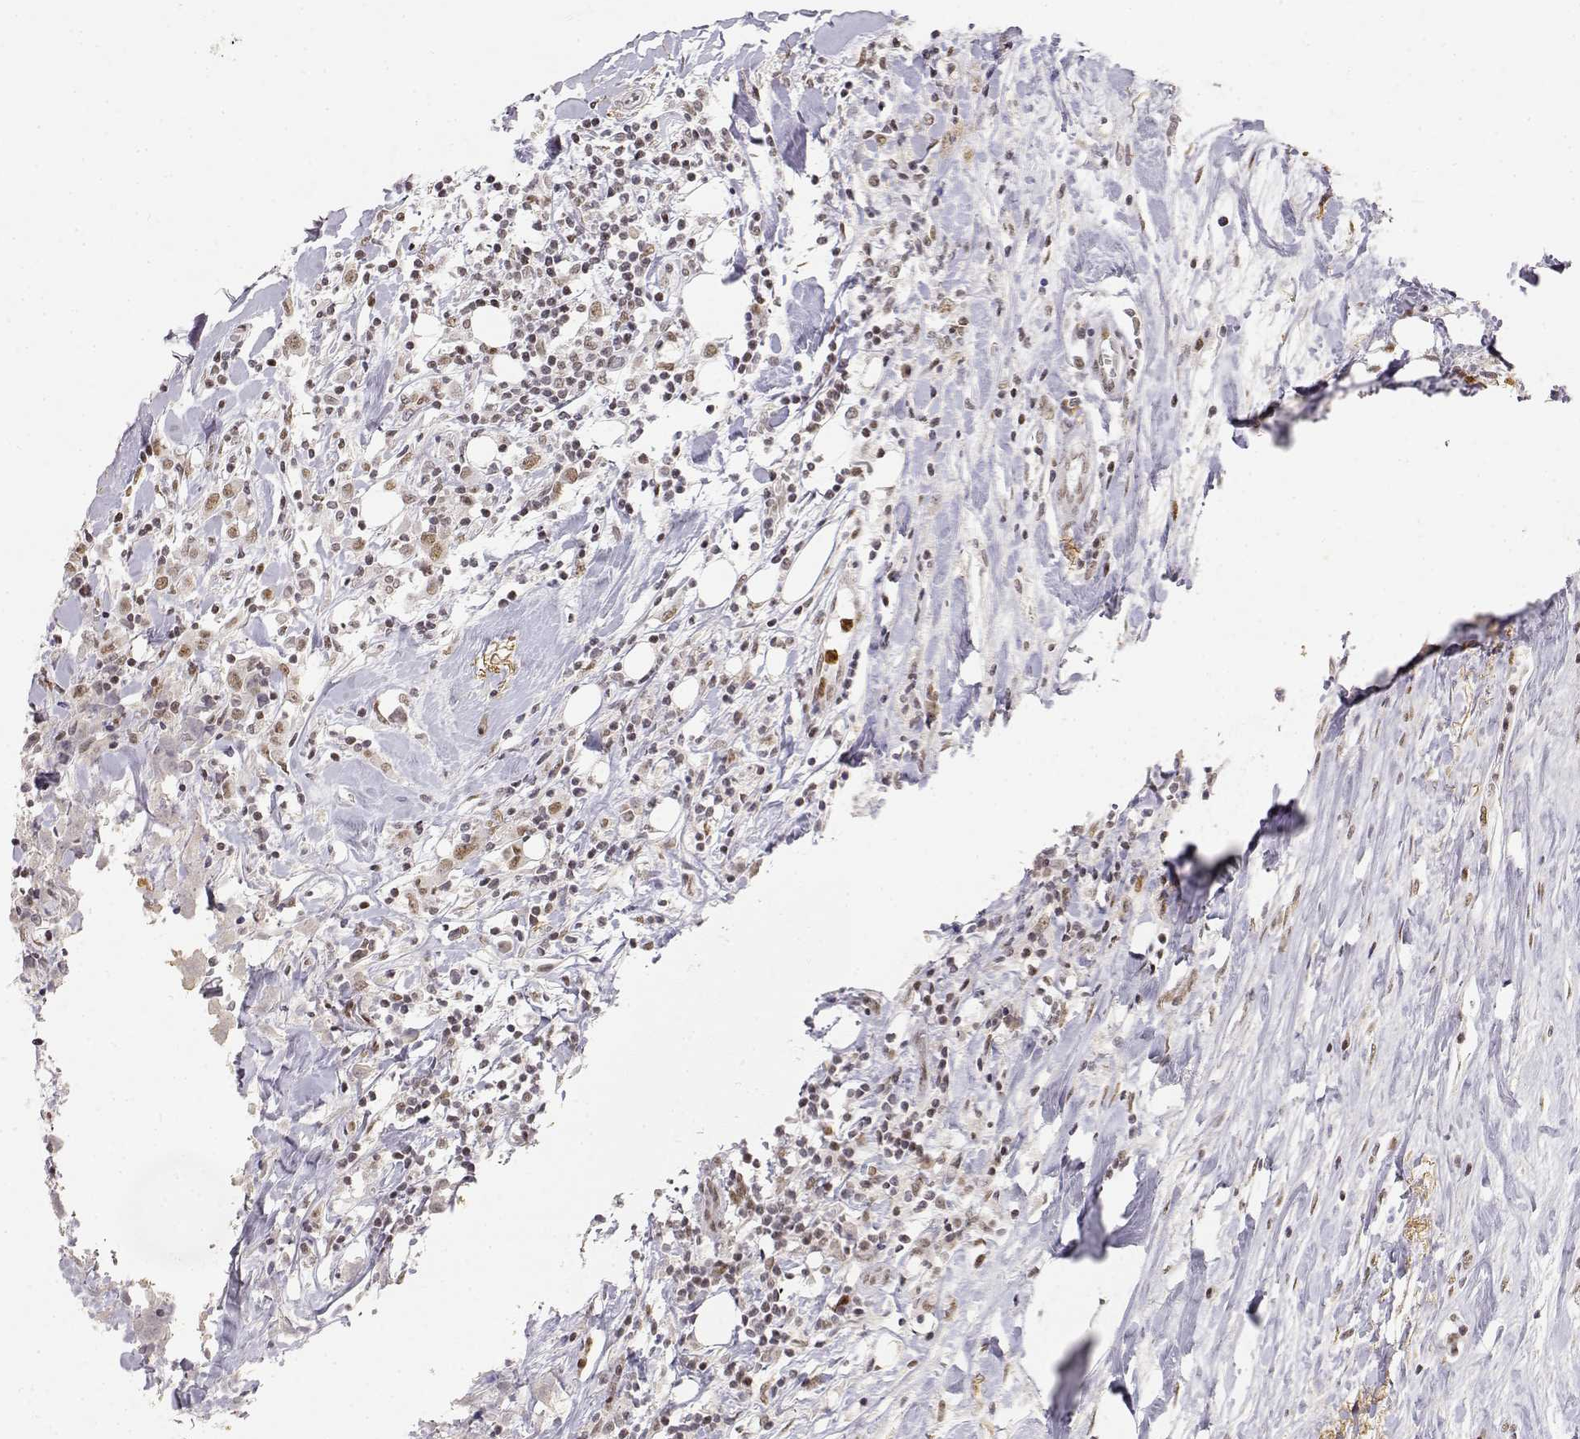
{"staining": {"intensity": "weak", "quantity": ">75%", "location": "nuclear"}, "tissue": "breast cancer", "cell_type": "Tumor cells", "image_type": "cancer", "snomed": [{"axis": "morphology", "description": "Duct carcinoma"}, {"axis": "topography", "description": "Breast"}], "caption": "Breast cancer (intraductal carcinoma) stained with immunohistochemistry (IHC) demonstrates weak nuclear positivity in about >75% of tumor cells.", "gene": "RSF1", "patient": {"sex": "female", "age": 61}}